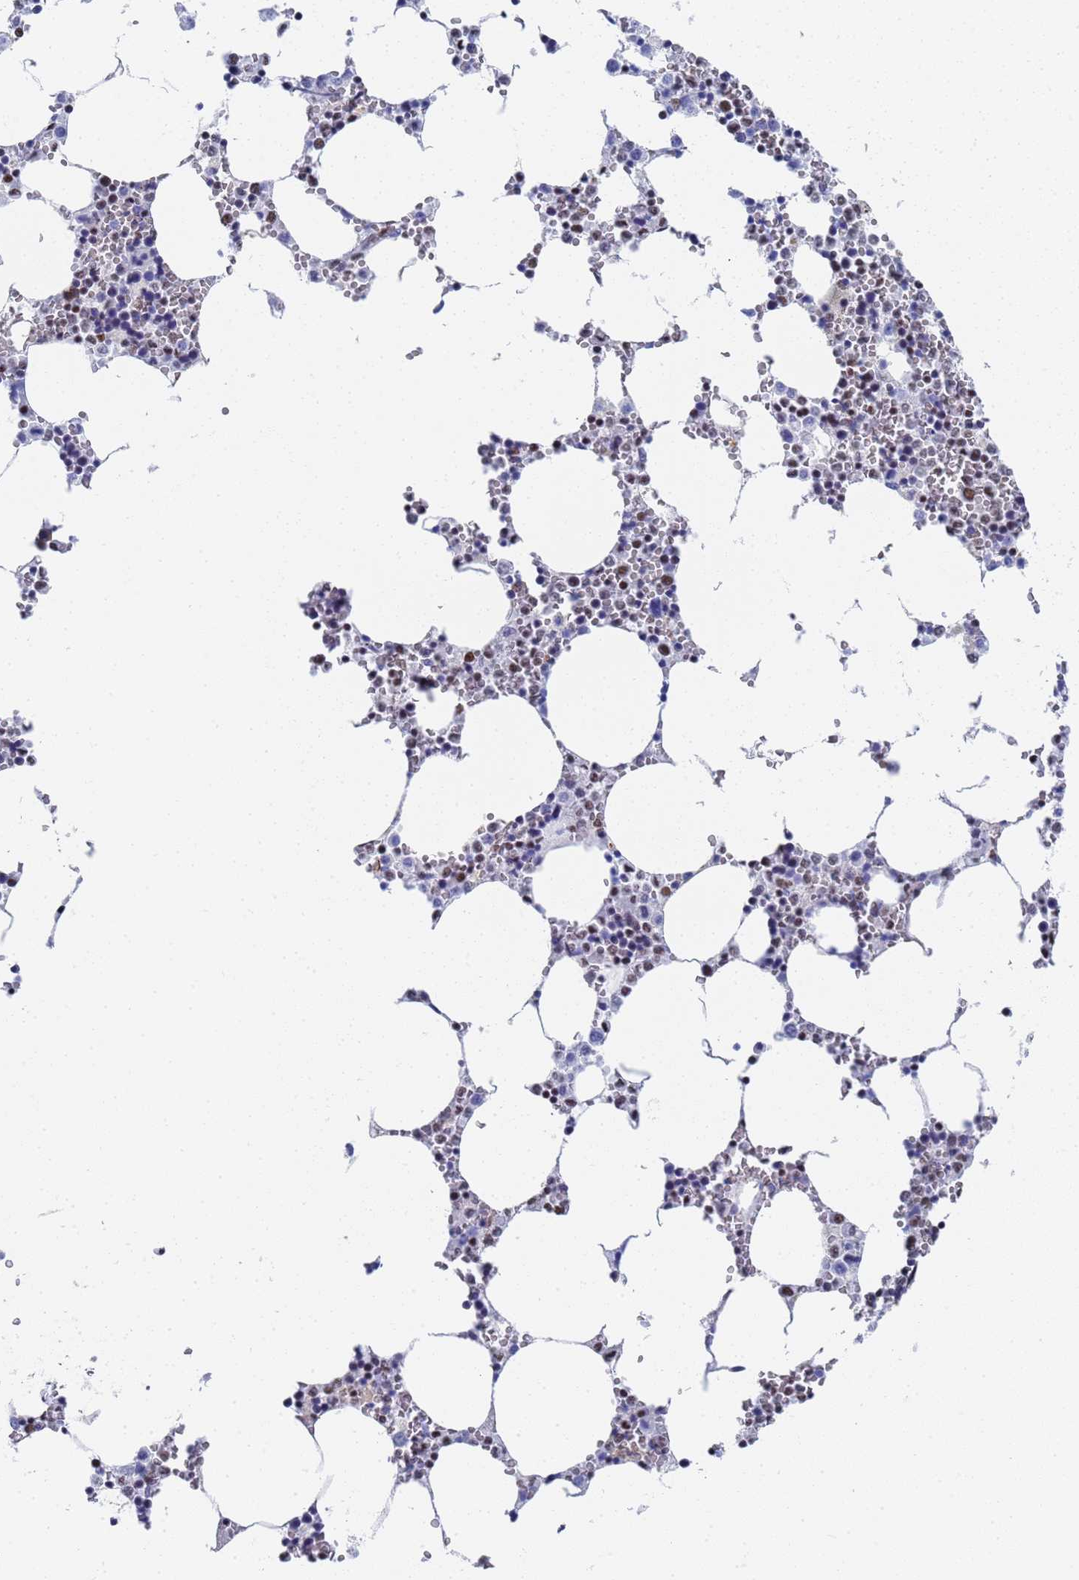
{"staining": {"intensity": "moderate", "quantity": "<25%", "location": "nuclear"}, "tissue": "bone marrow", "cell_type": "Hematopoietic cells", "image_type": "normal", "snomed": [{"axis": "morphology", "description": "Normal tissue, NOS"}, {"axis": "topography", "description": "Bone marrow"}], "caption": "Moderate nuclear positivity for a protein is appreciated in approximately <25% of hematopoietic cells of normal bone marrow using IHC.", "gene": "PRRT4", "patient": {"sex": "female", "age": 64}}